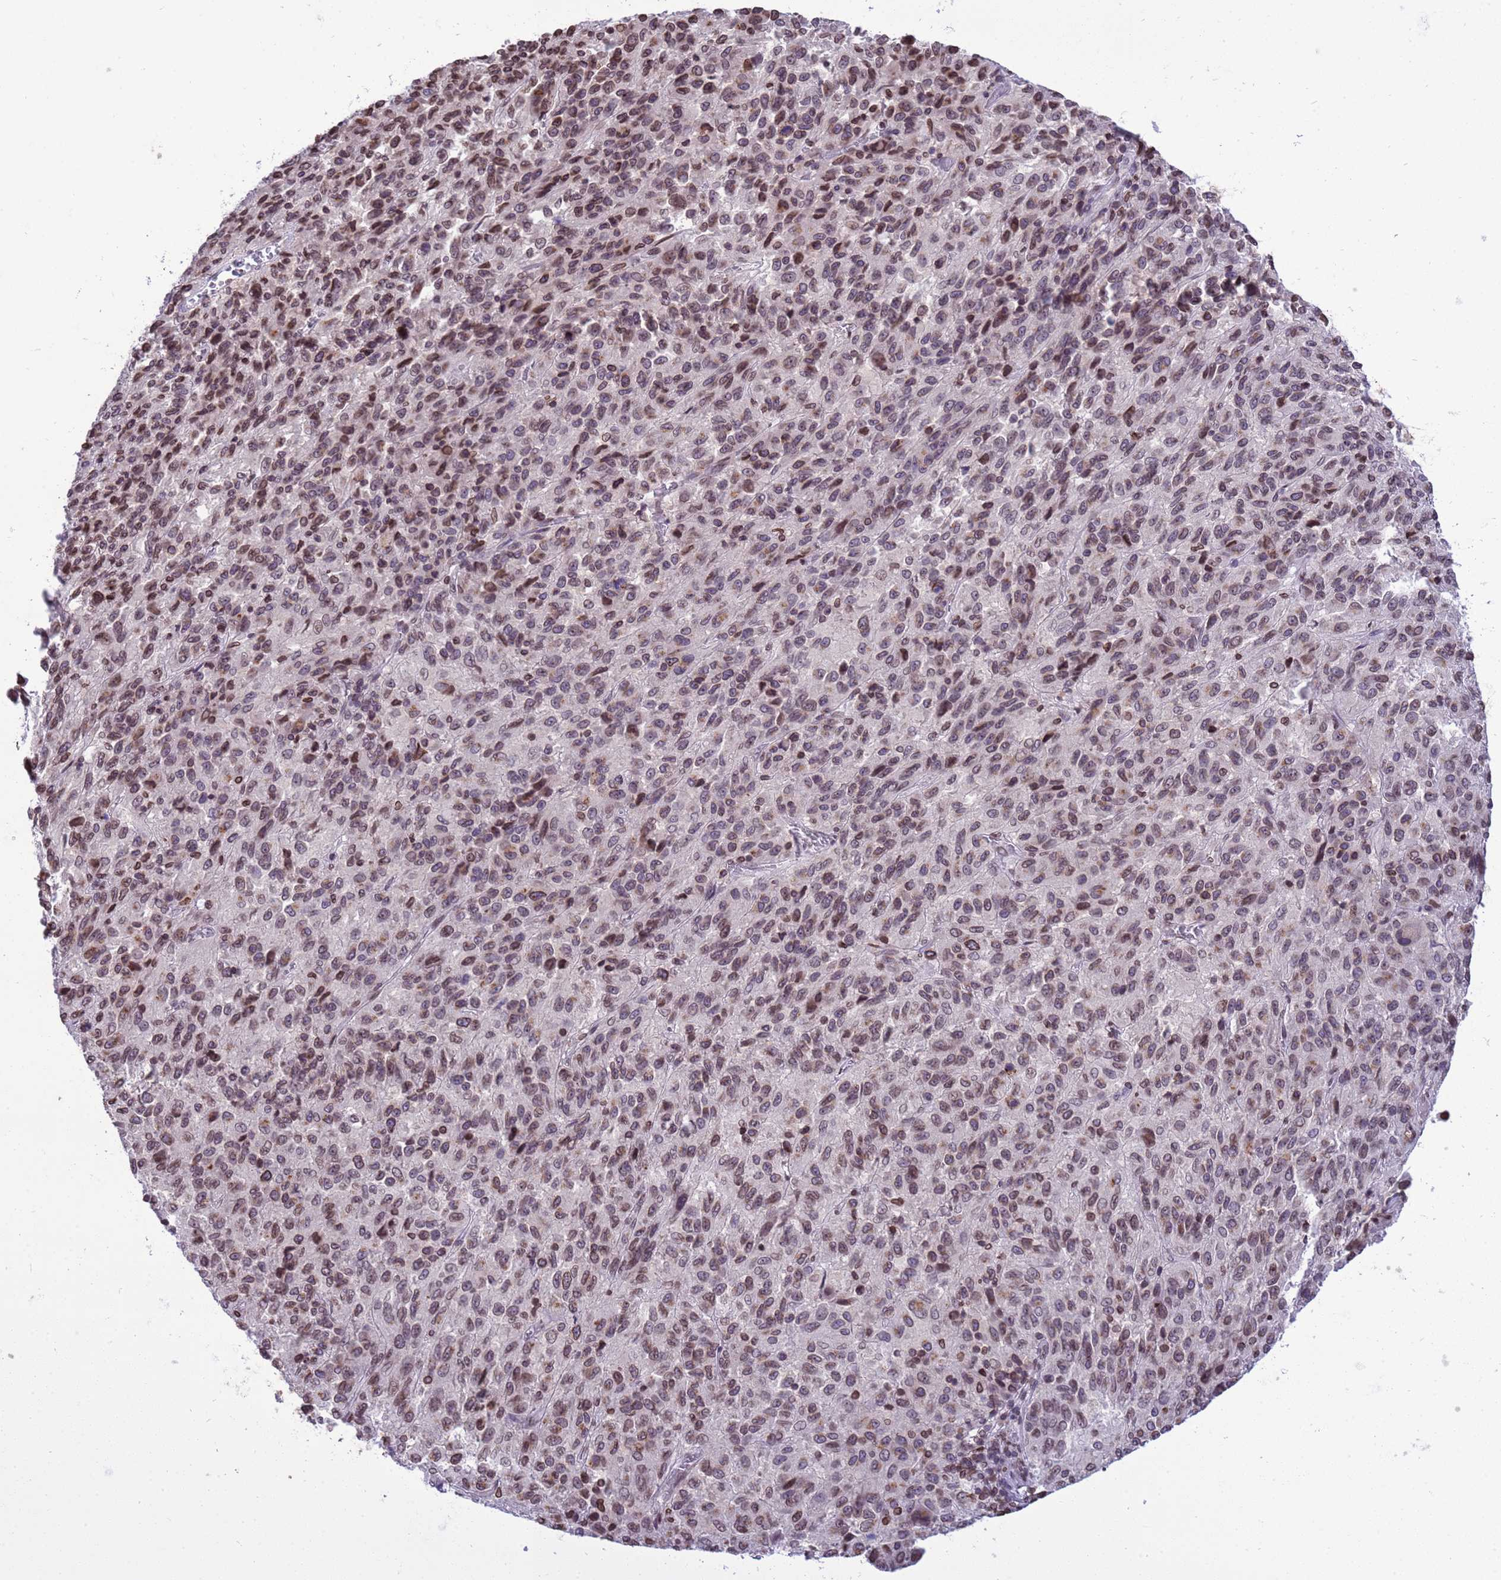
{"staining": {"intensity": "moderate", "quantity": ">75%", "location": "cytoplasmic/membranous,nuclear"}, "tissue": "melanoma", "cell_type": "Tumor cells", "image_type": "cancer", "snomed": [{"axis": "morphology", "description": "Malignant melanoma, Metastatic site"}, {"axis": "topography", "description": "Lung"}], "caption": "Immunohistochemistry (DAB (3,3'-diaminobenzidine)) staining of human melanoma demonstrates moderate cytoplasmic/membranous and nuclear protein positivity in approximately >75% of tumor cells. The protein is stained brown, and the nuclei are stained in blue (DAB (3,3'-diaminobenzidine) IHC with brightfield microscopy, high magnification).", "gene": "DHX37", "patient": {"sex": "male", "age": 64}}